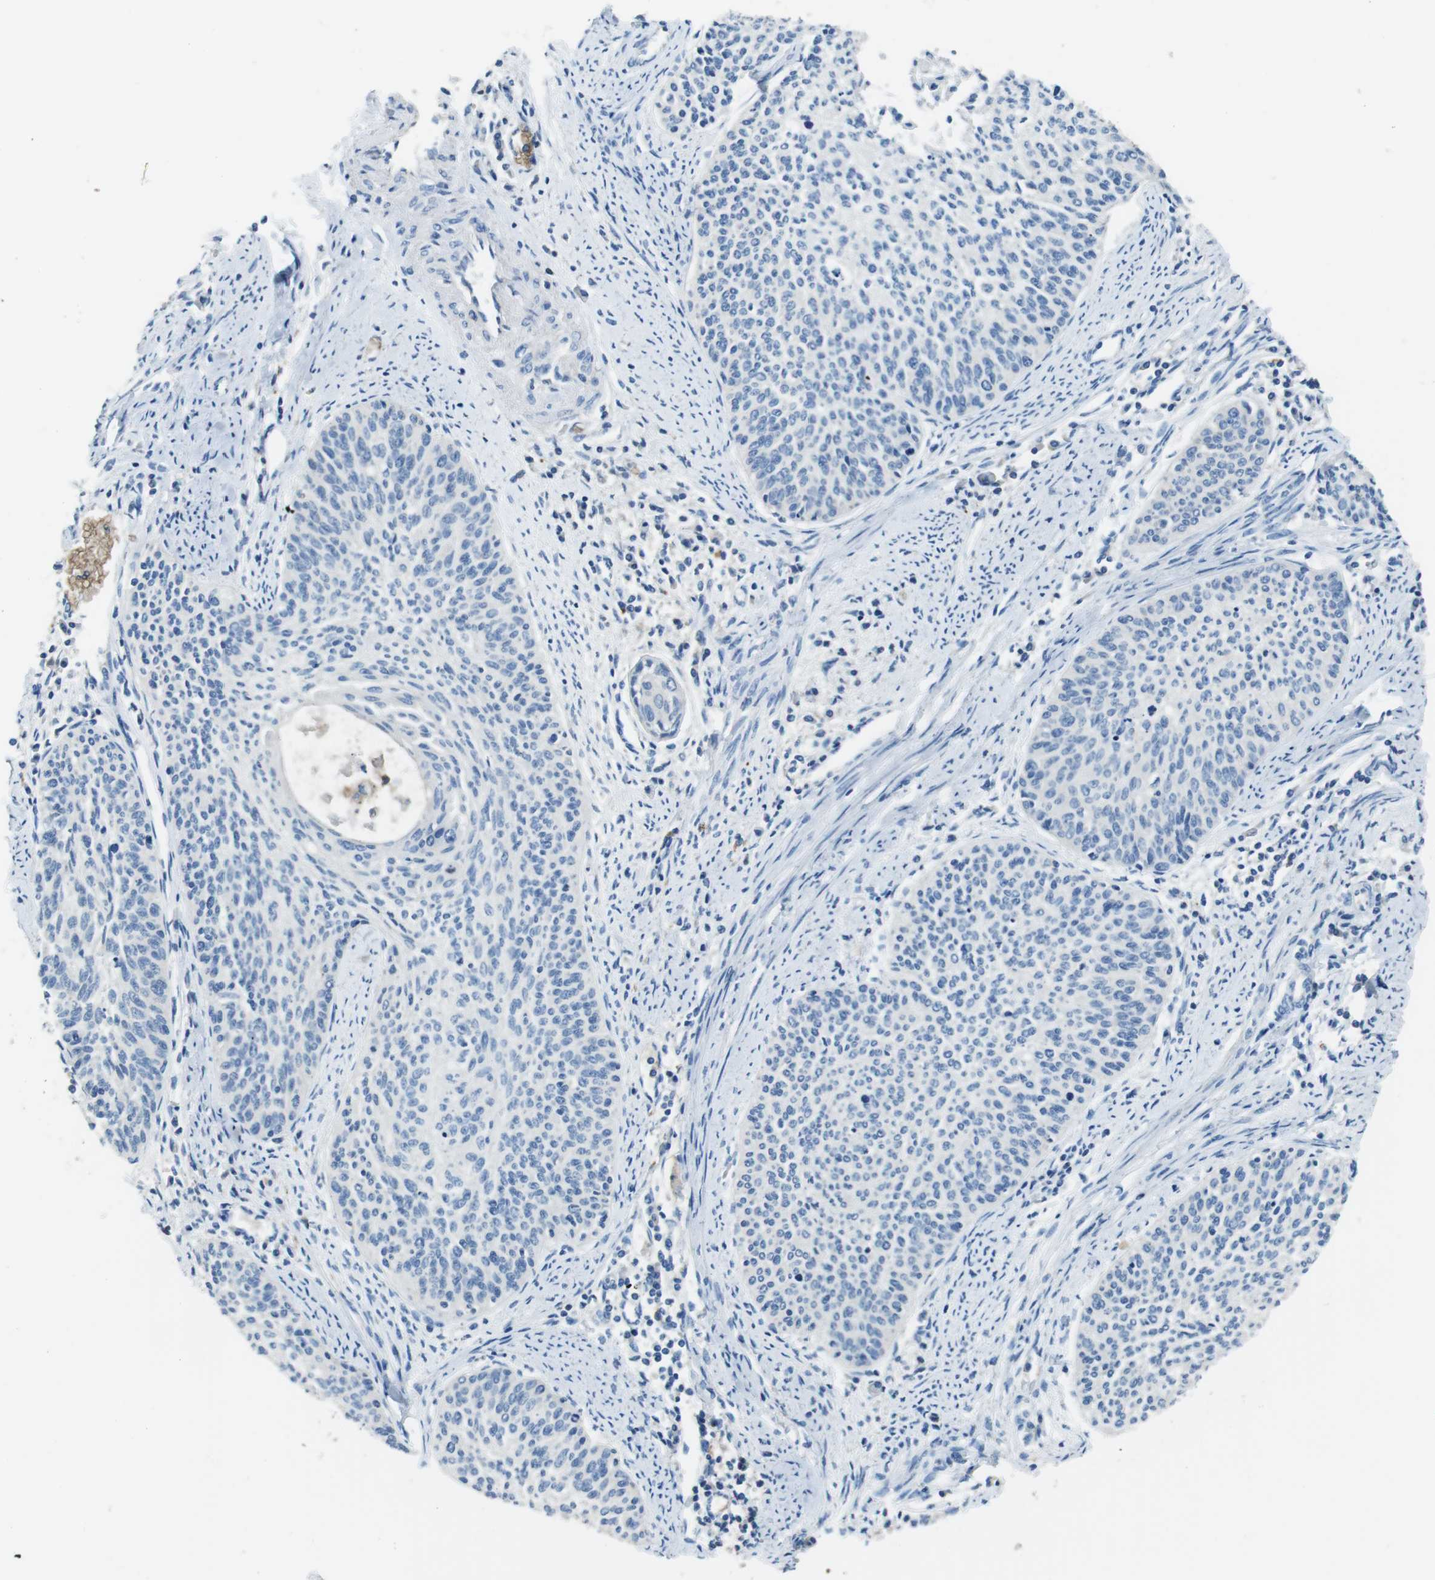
{"staining": {"intensity": "negative", "quantity": "none", "location": "none"}, "tissue": "cervical cancer", "cell_type": "Tumor cells", "image_type": "cancer", "snomed": [{"axis": "morphology", "description": "Squamous cell carcinoma, NOS"}, {"axis": "topography", "description": "Cervix"}], "caption": "An immunohistochemistry micrograph of cervical squamous cell carcinoma is shown. There is no staining in tumor cells of cervical squamous cell carcinoma. (DAB immunohistochemistry visualized using brightfield microscopy, high magnification).", "gene": "TMPRSS15", "patient": {"sex": "female", "age": 55}}